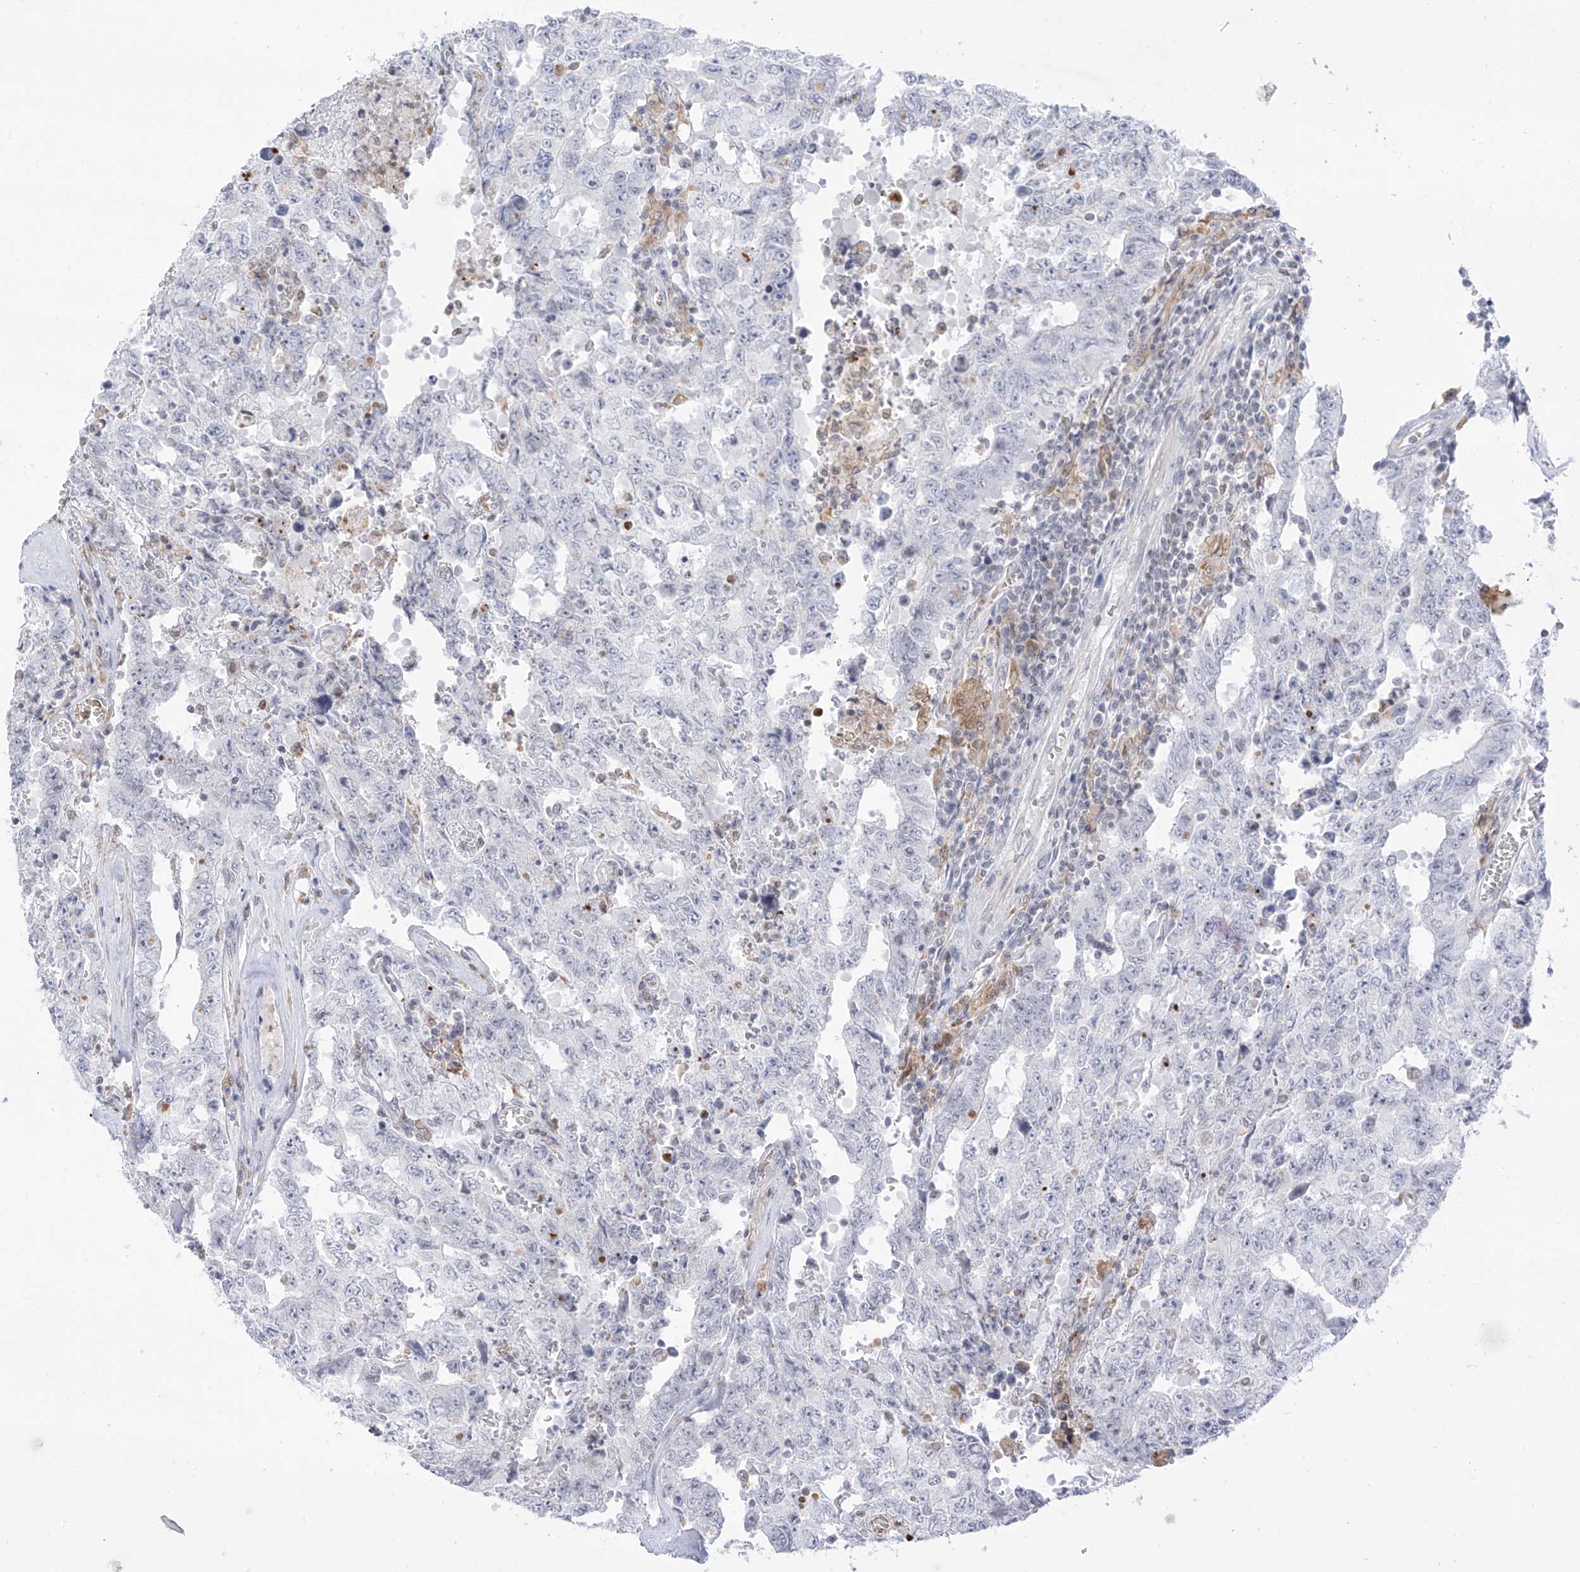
{"staining": {"intensity": "negative", "quantity": "none", "location": "none"}, "tissue": "testis cancer", "cell_type": "Tumor cells", "image_type": "cancer", "snomed": [{"axis": "morphology", "description": "Carcinoma, Embryonal, NOS"}, {"axis": "topography", "description": "Testis"}], "caption": "Tumor cells are negative for protein expression in human embryonal carcinoma (testis). Brightfield microscopy of IHC stained with DAB (3,3'-diaminobenzidine) (brown) and hematoxylin (blue), captured at high magnification.", "gene": "TBXAS1", "patient": {"sex": "male", "age": 26}}